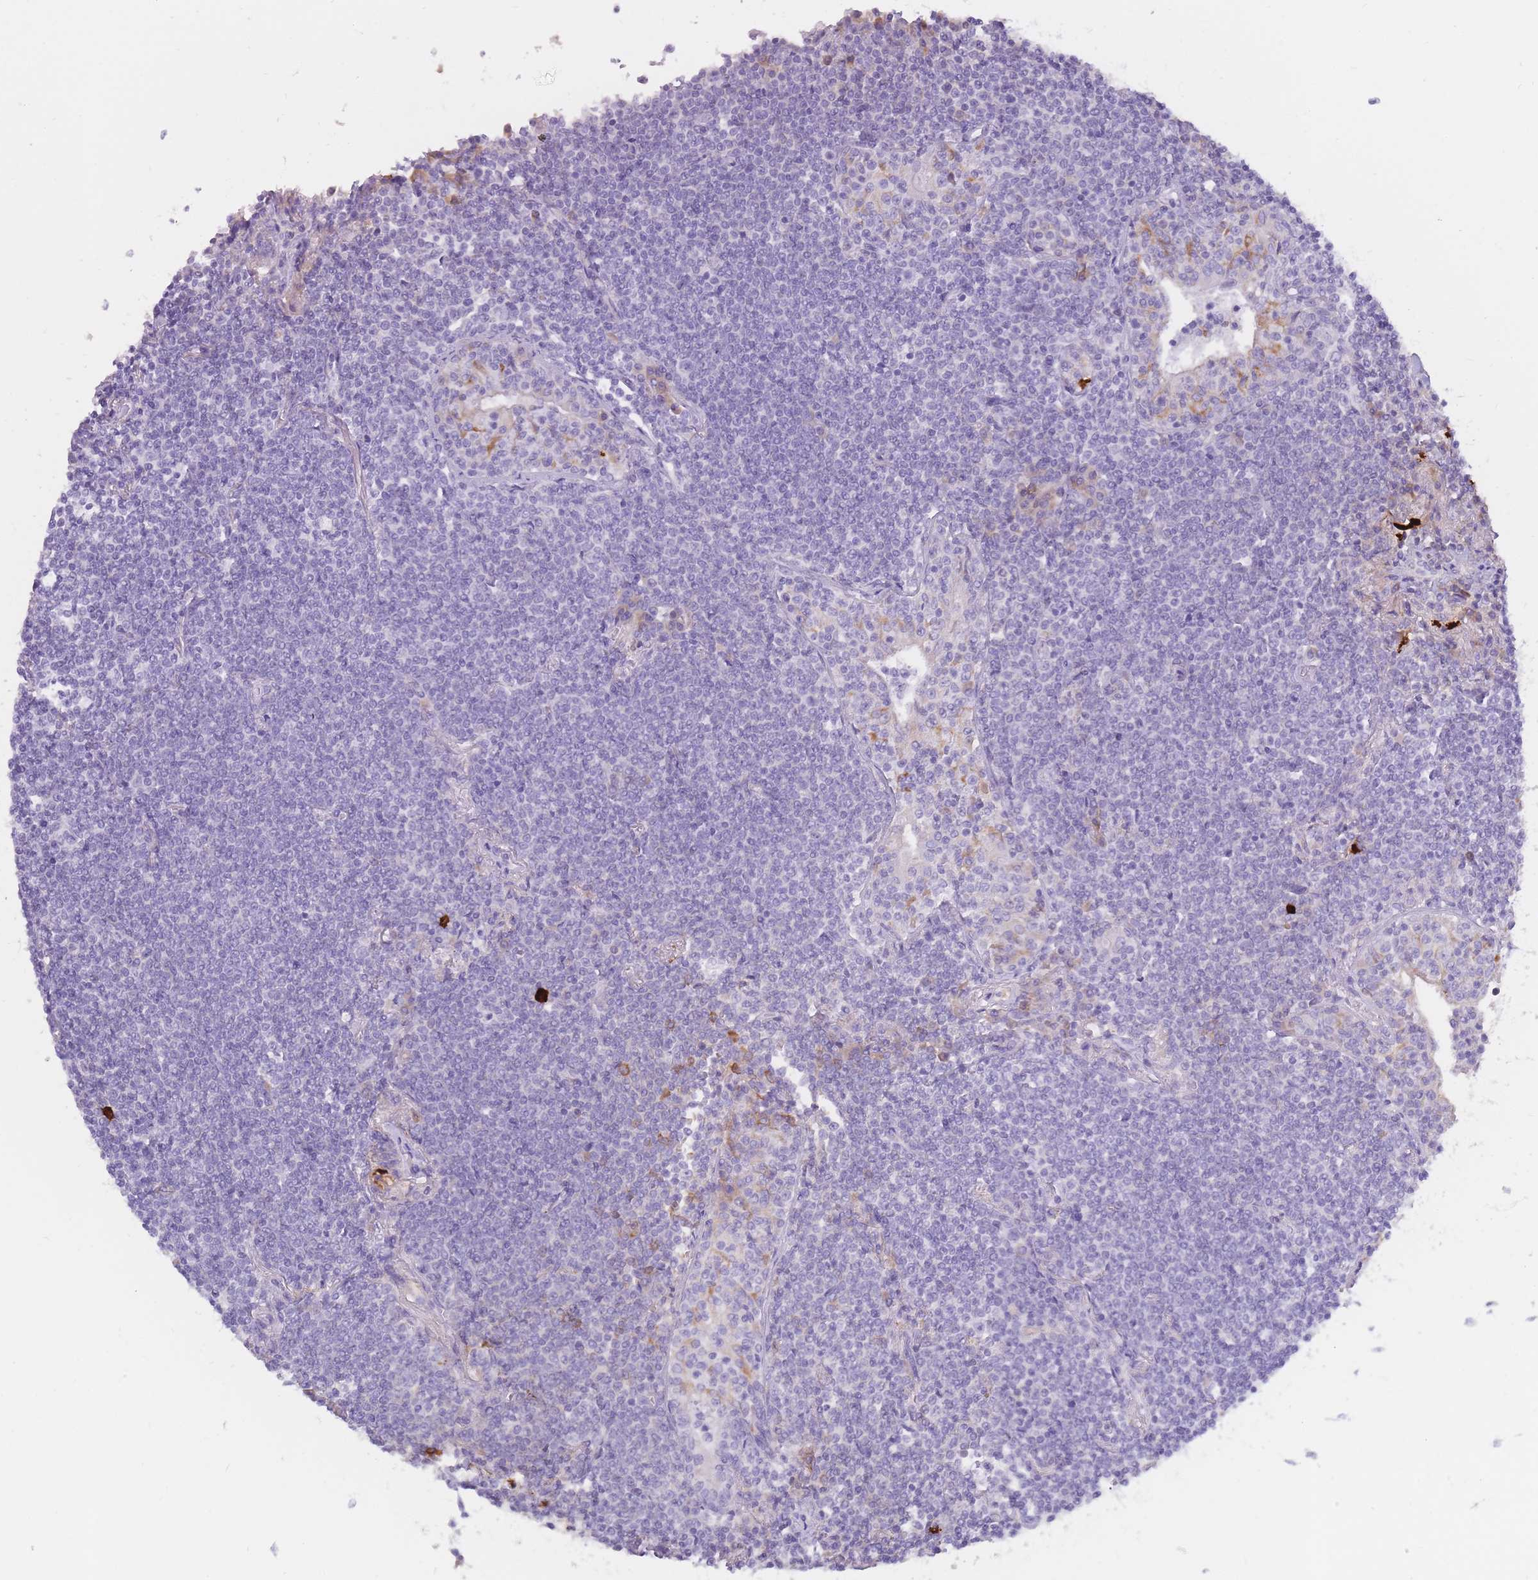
{"staining": {"intensity": "negative", "quantity": "none", "location": "none"}, "tissue": "lymphoma", "cell_type": "Tumor cells", "image_type": "cancer", "snomed": [{"axis": "morphology", "description": "Malignant lymphoma, non-Hodgkin's type, Low grade"}, {"axis": "topography", "description": "Lung"}], "caption": "High magnification brightfield microscopy of malignant lymphoma, non-Hodgkin's type (low-grade) stained with DAB (3,3'-diaminobenzidine) (brown) and counterstained with hematoxylin (blue): tumor cells show no significant staining. (DAB immunohistochemistry (IHC) with hematoxylin counter stain).", "gene": "TPSD1", "patient": {"sex": "female", "age": 71}}